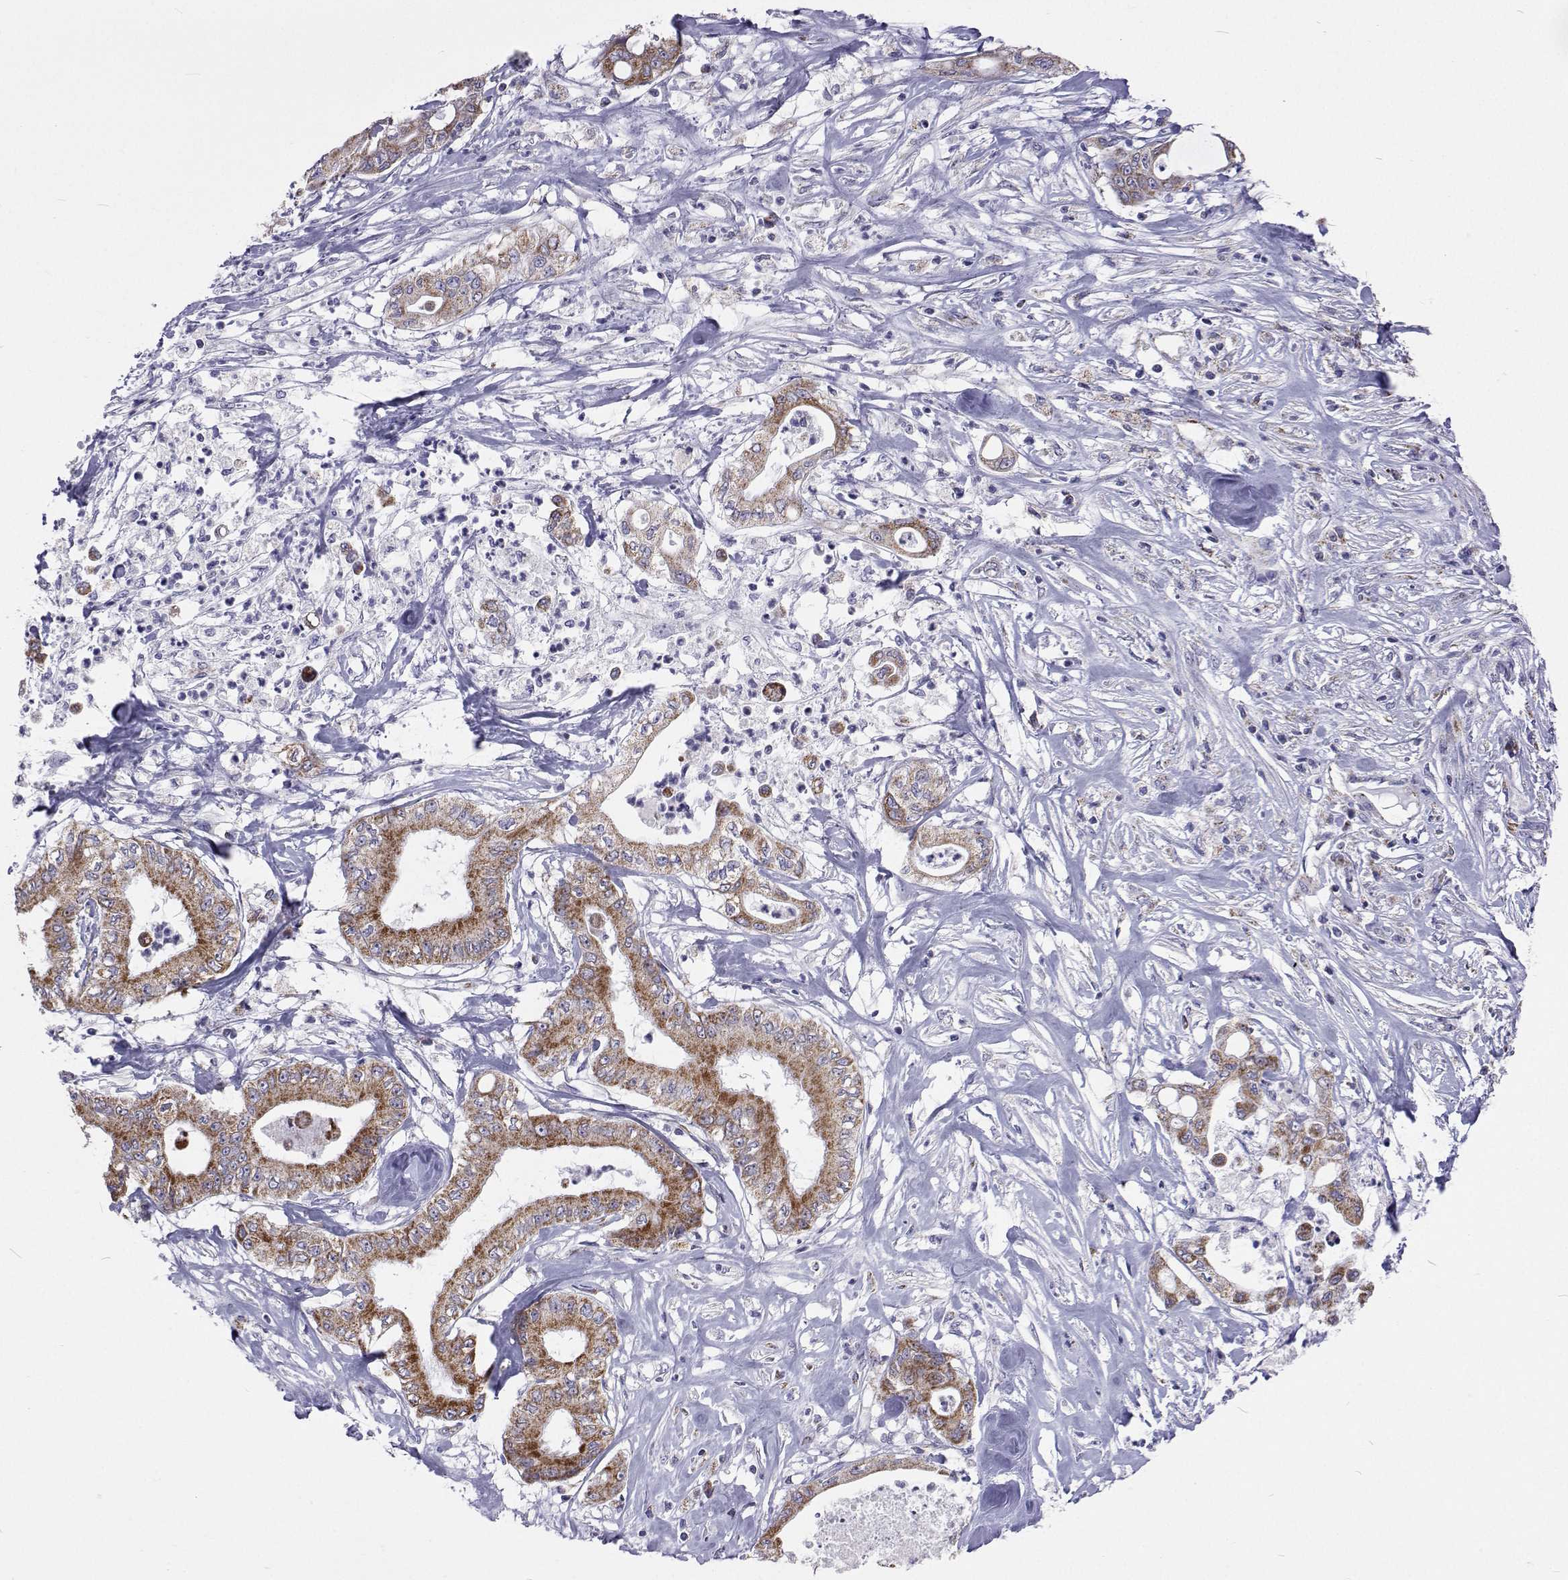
{"staining": {"intensity": "moderate", "quantity": ">75%", "location": "cytoplasmic/membranous"}, "tissue": "pancreatic cancer", "cell_type": "Tumor cells", "image_type": "cancer", "snomed": [{"axis": "morphology", "description": "Adenocarcinoma, NOS"}, {"axis": "topography", "description": "Pancreas"}], "caption": "Human adenocarcinoma (pancreatic) stained for a protein (brown) displays moderate cytoplasmic/membranous positive staining in approximately >75% of tumor cells.", "gene": "MCCC2", "patient": {"sex": "male", "age": 71}}